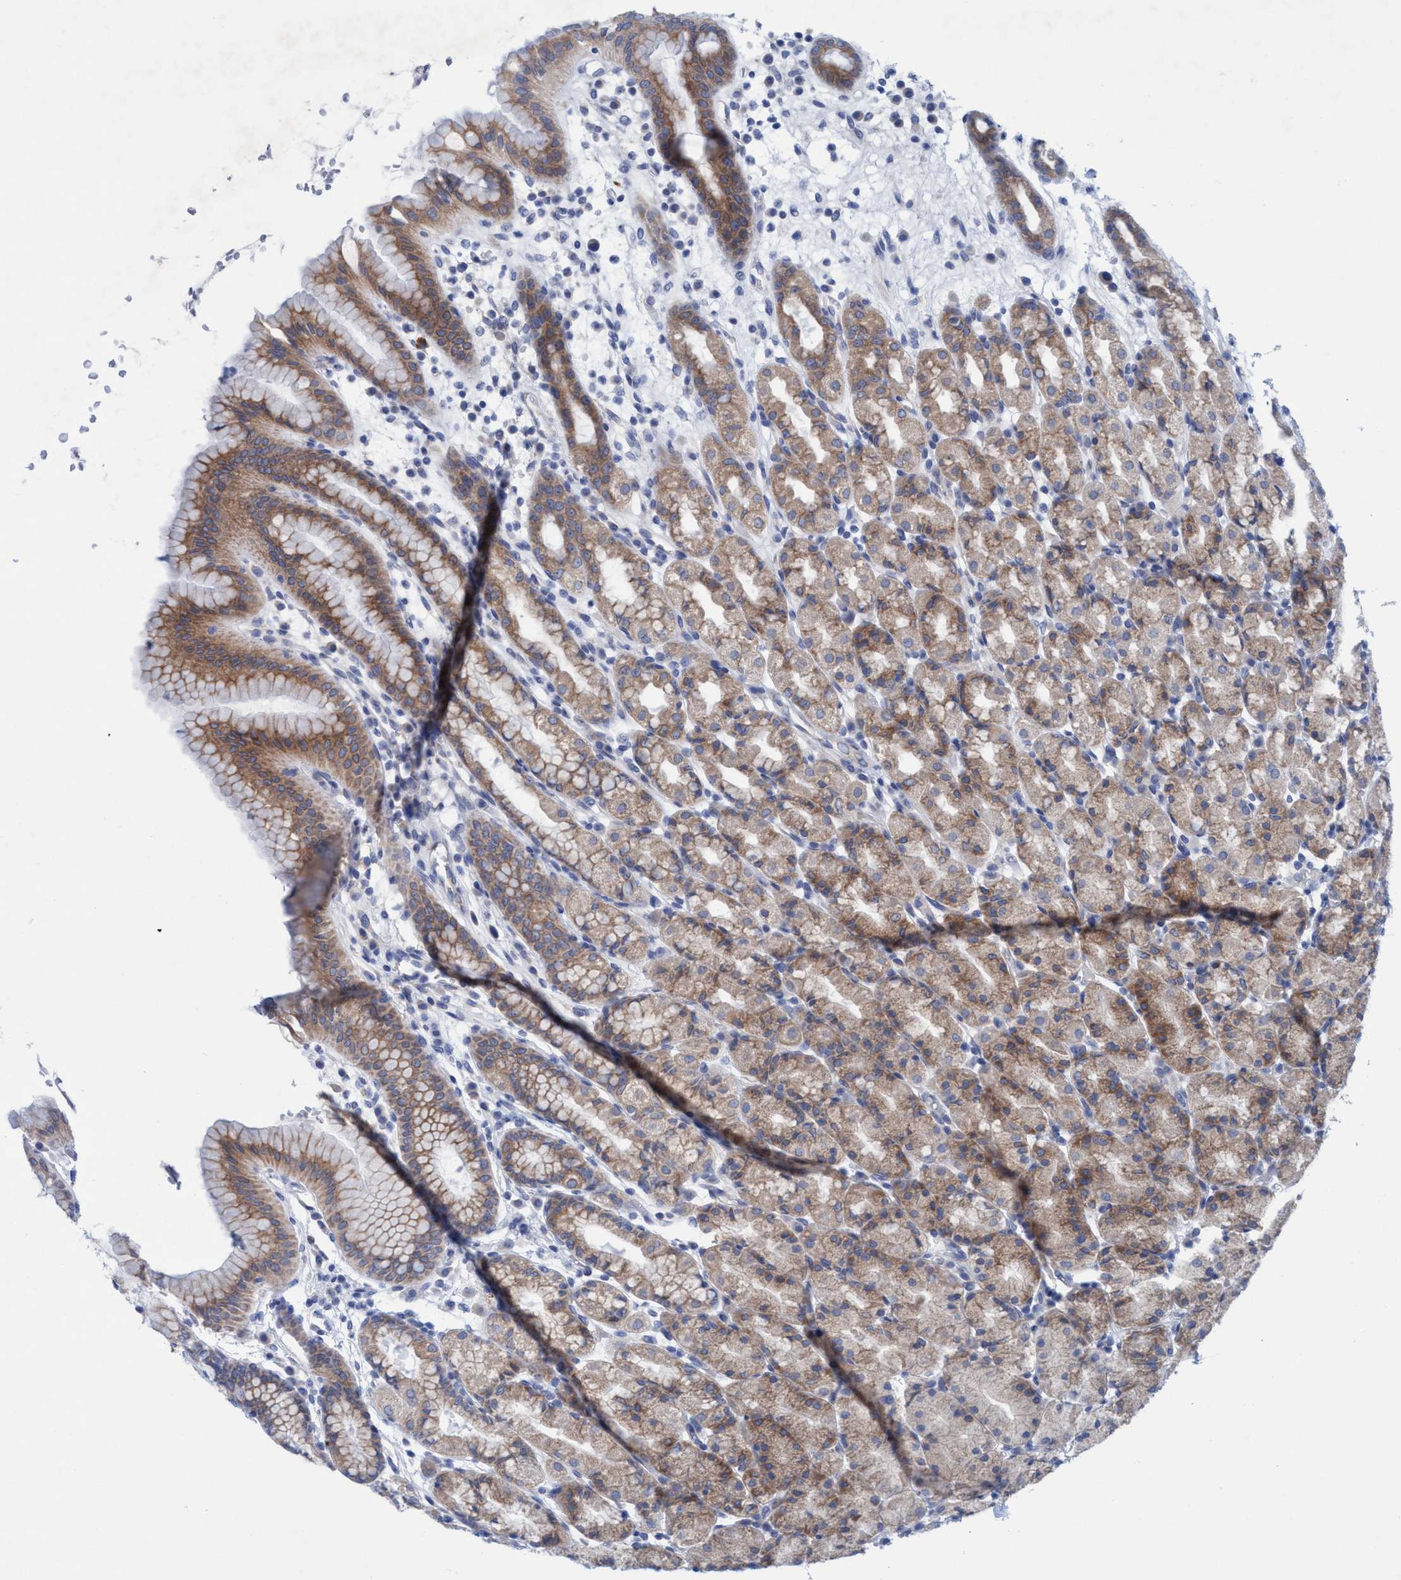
{"staining": {"intensity": "moderate", "quantity": ">75%", "location": "cytoplasmic/membranous"}, "tissue": "stomach", "cell_type": "Glandular cells", "image_type": "normal", "snomed": [{"axis": "morphology", "description": "Normal tissue, NOS"}, {"axis": "topography", "description": "Stomach, upper"}], "caption": "This image reveals unremarkable stomach stained with immunohistochemistry to label a protein in brown. The cytoplasmic/membranous of glandular cells show moderate positivity for the protein. Nuclei are counter-stained blue.", "gene": "RSAD1", "patient": {"sex": "male", "age": 68}}